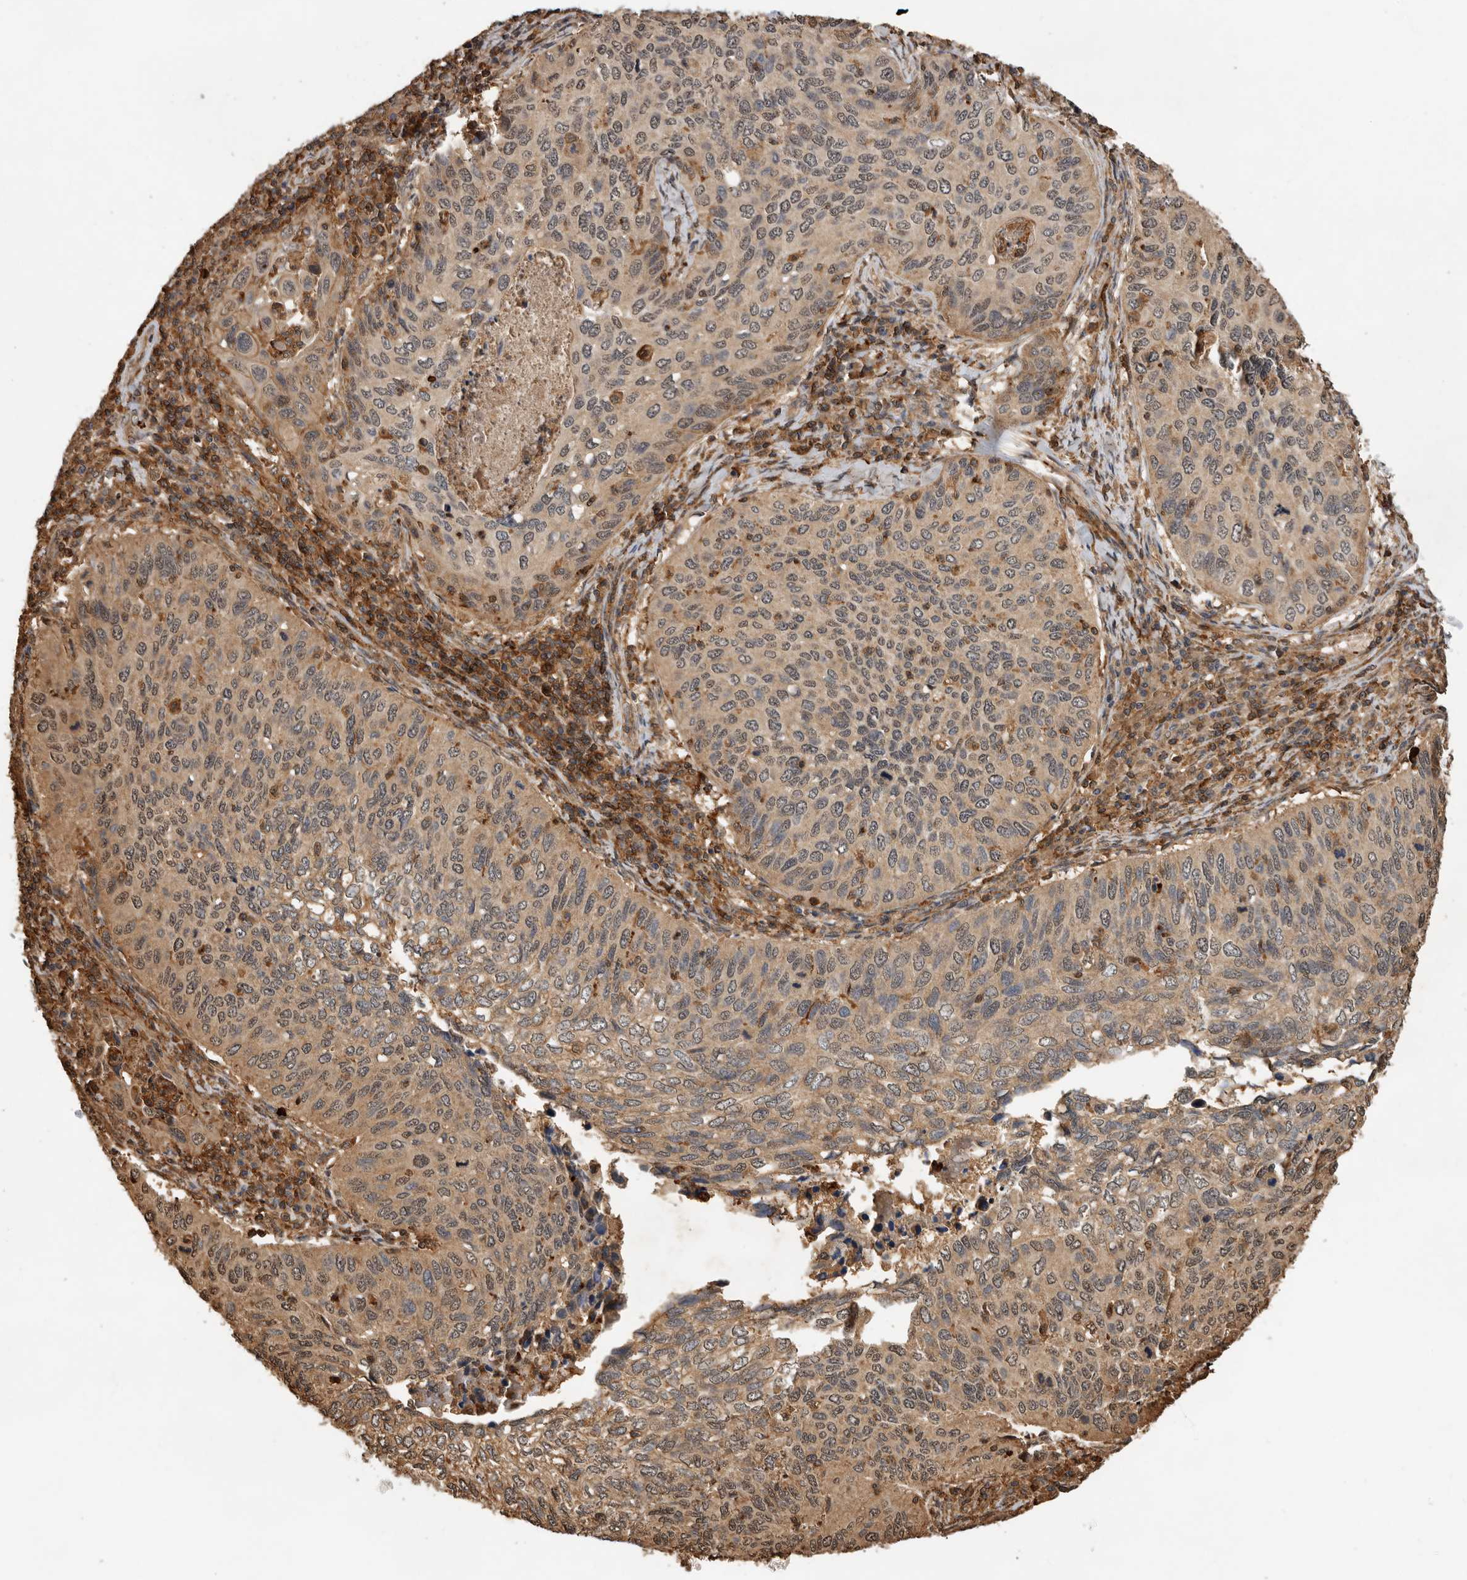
{"staining": {"intensity": "moderate", "quantity": "25%-75%", "location": "cytoplasmic/membranous,nuclear"}, "tissue": "cervical cancer", "cell_type": "Tumor cells", "image_type": "cancer", "snomed": [{"axis": "morphology", "description": "Squamous cell carcinoma, NOS"}, {"axis": "topography", "description": "Cervix"}], "caption": "The histopathology image shows staining of cervical cancer (squamous cell carcinoma), revealing moderate cytoplasmic/membranous and nuclear protein positivity (brown color) within tumor cells. (Brightfield microscopy of DAB IHC at high magnification).", "gene": "RNF157", "patient": {"sex": "female", "age": 38}}